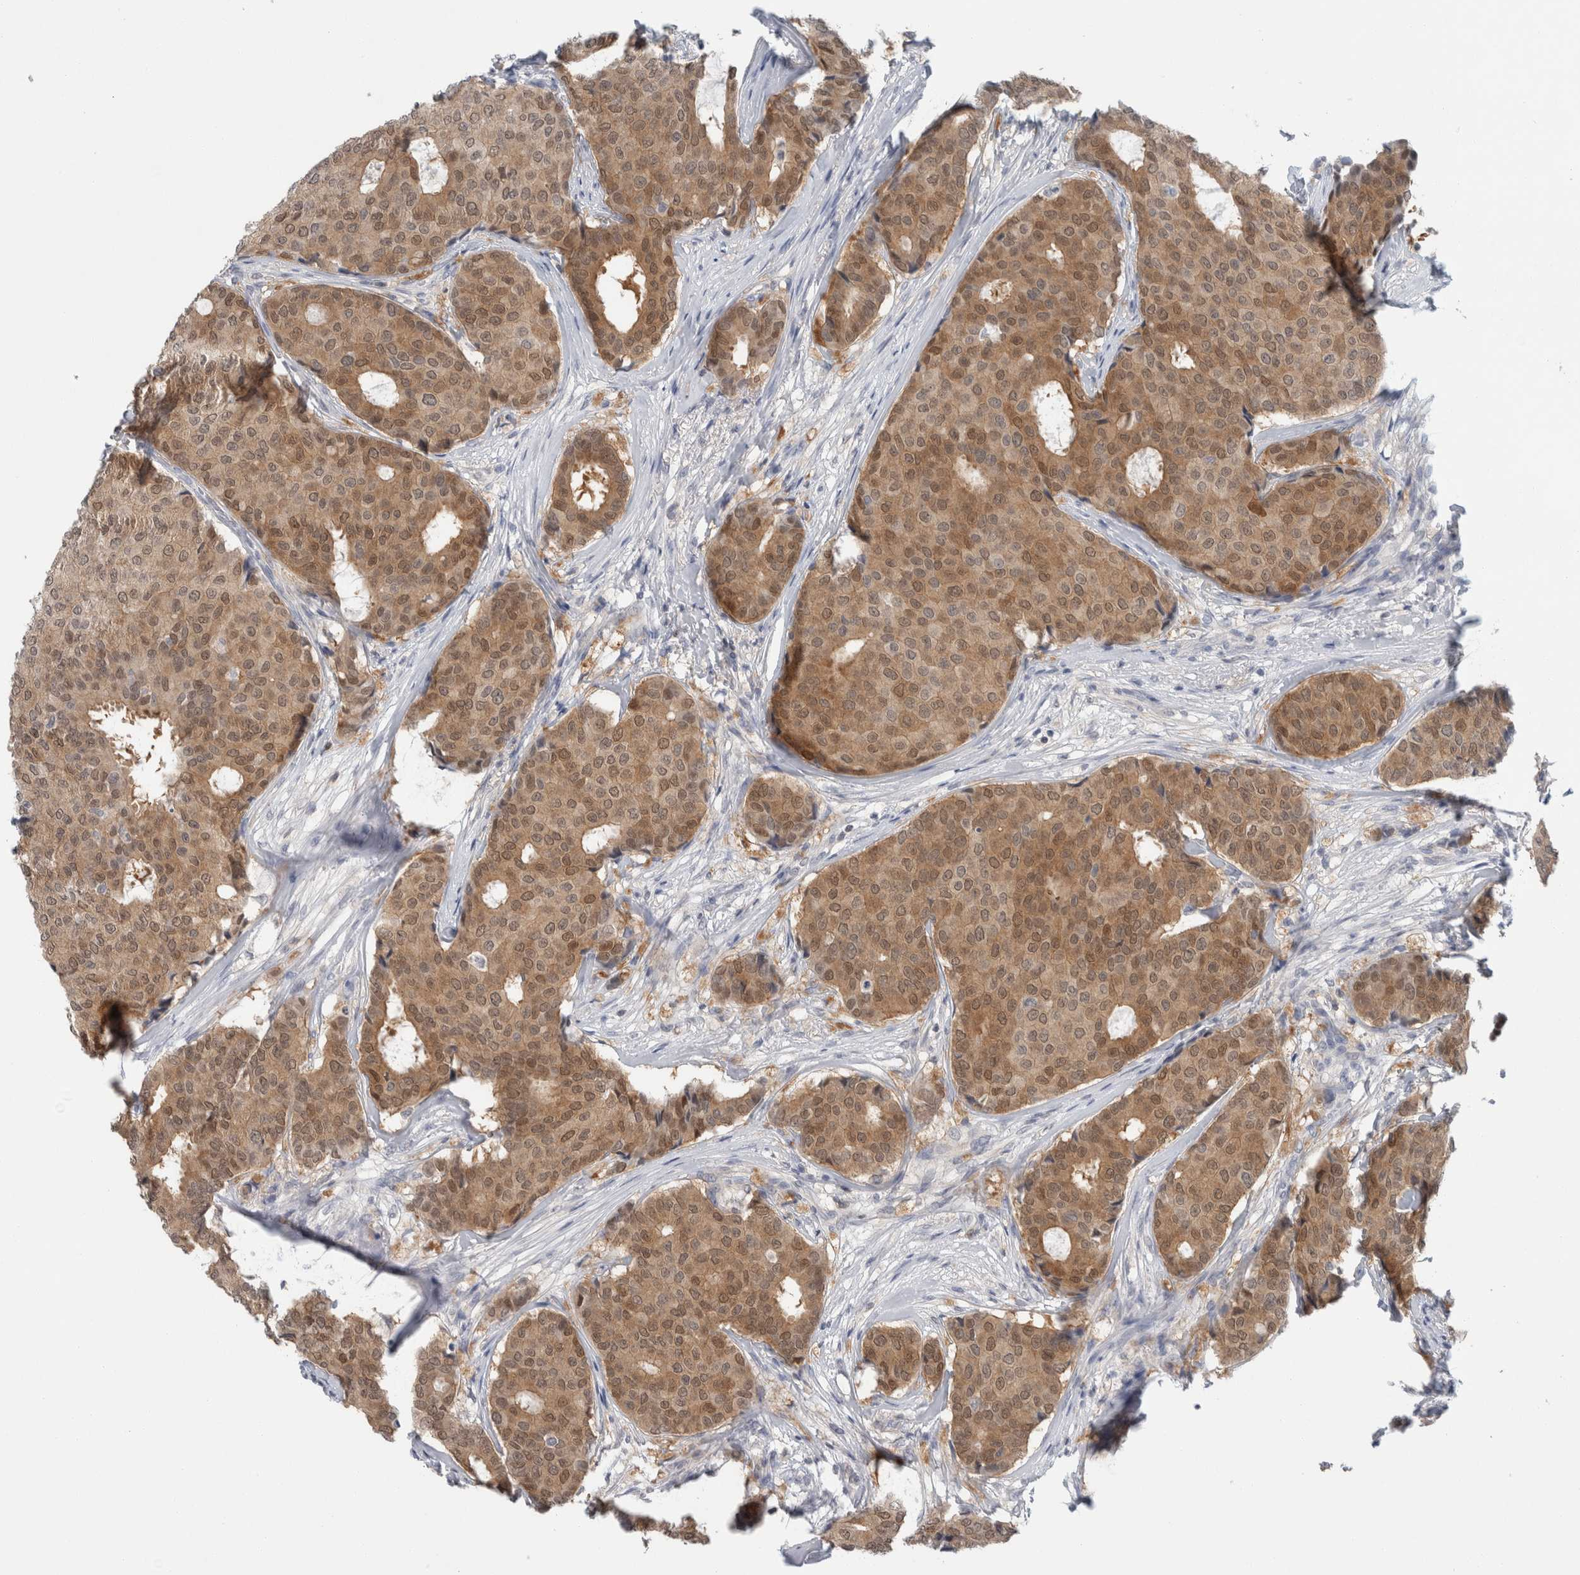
{"staining": {"intensity": "moderate", "quantity": ">75%", "location": "cytoplasmic/membranous,nuclear"}, "tissue": "breast cancer", "cell_type": "Tumor cells", "image_type": "cancer", "snomed": [{"axis": "morphology", "description": "Duct carcinoma"}, {"axis": "topography", "description": "Breast"}], "caption": "An image of breast cancer (infiltrating ductal carcinoma) stained for a protein exhibits moderate cytoplasmic/membranous and nuclear brown staining in tumor cells.", "gene": "CASP6", "patient": {"sex": "female", "age": 75}}